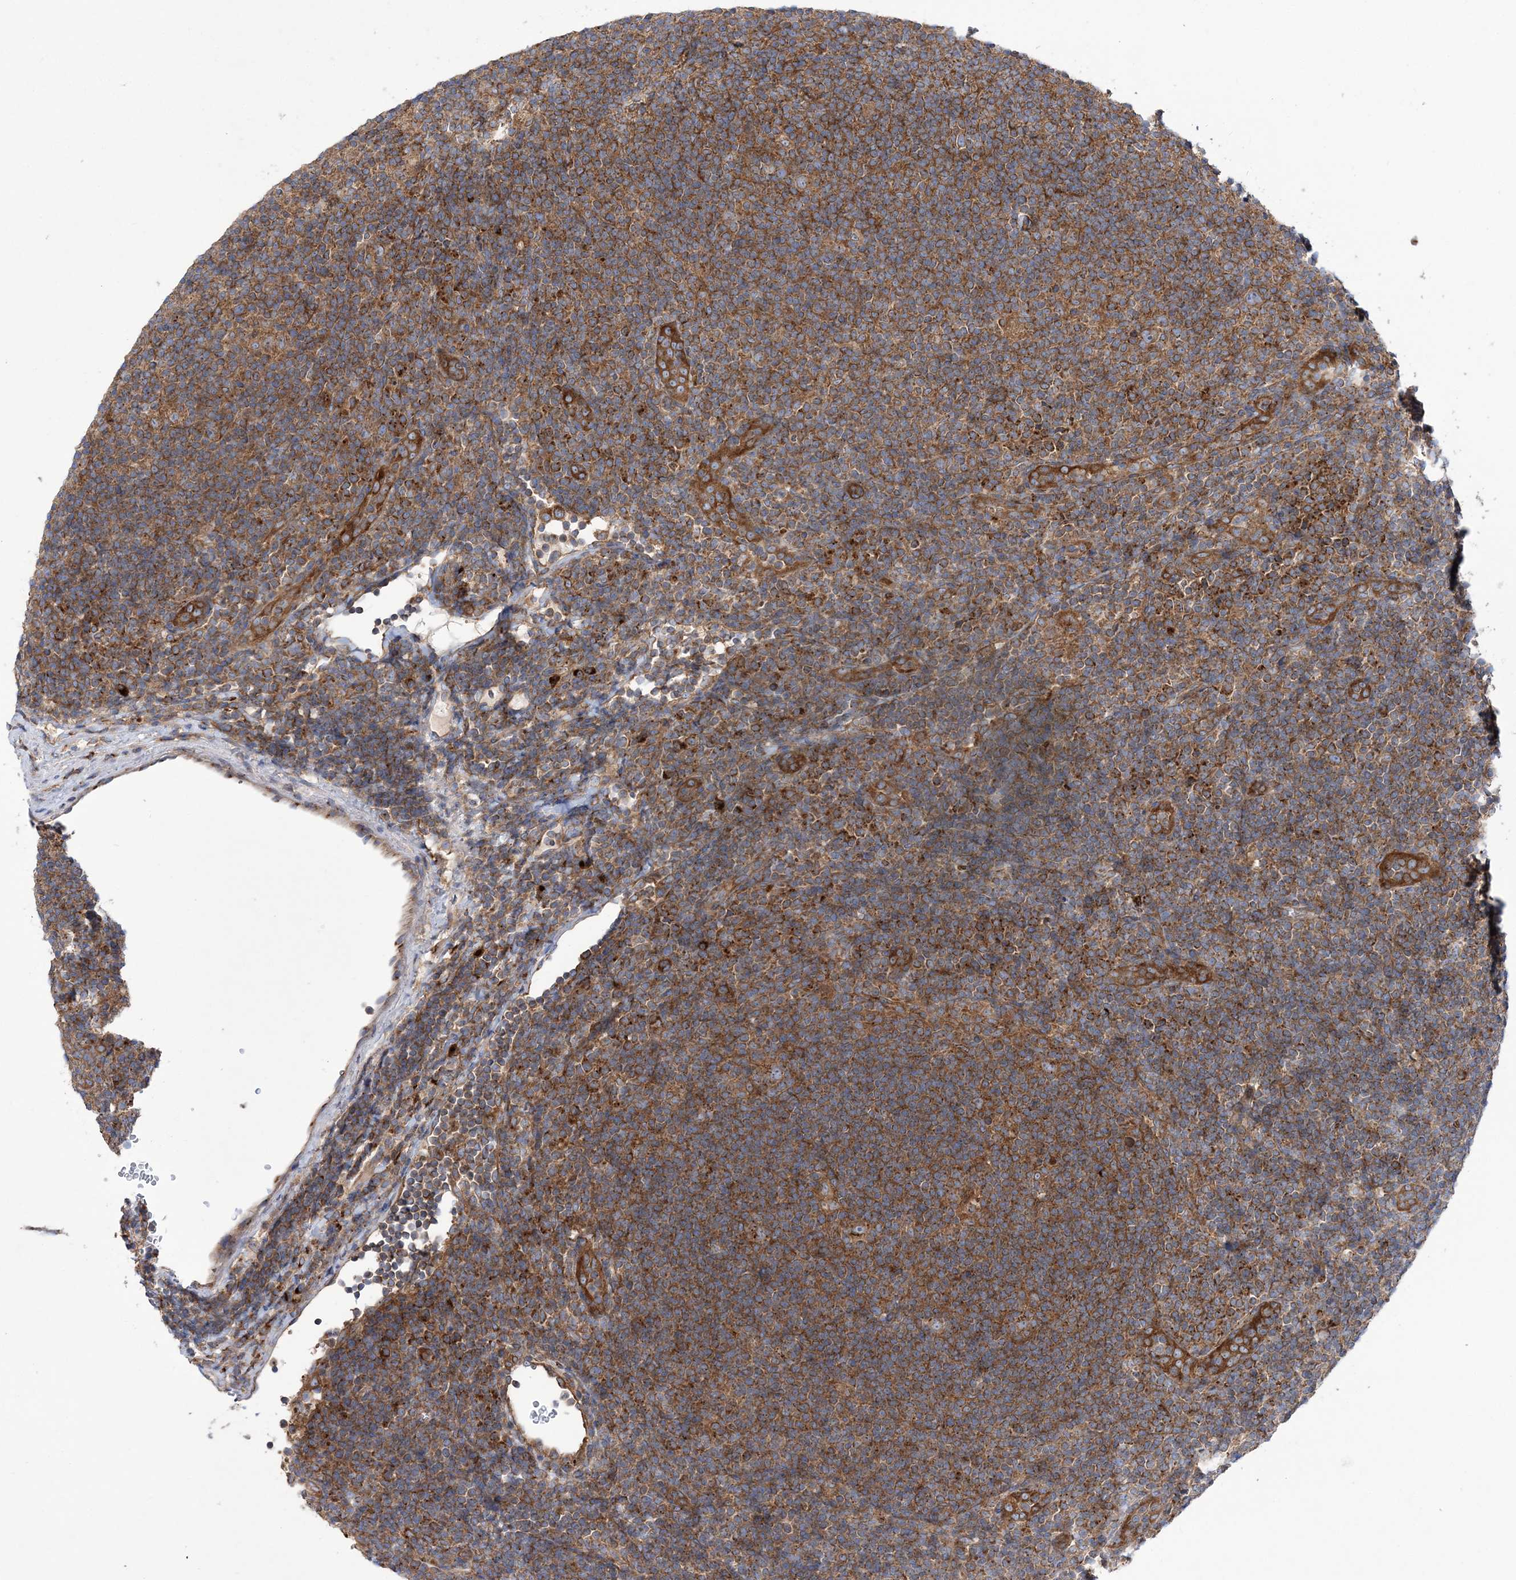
{"staining": {"intensity": "moderate", "quantity": ">75%", "location": "cytoplasmic/membranous"}, "tissue": "lymphoma", "cell_type": "Tumor cells", "image_type": "cancer", "snomed": [{"axis": "morphology", "description": "Hodgkin's disease, NOS"}, {"axis": "topography", "description": "Lymph node"}], "caption": "Hodgkin's disease stained with immunohistochemistry demonstrates moderate cytoplasmic/membranous positivity in approximately >75% of tumor cells.", "gene": "COPB2", "patient": {"sex": "female", "age": 57}}